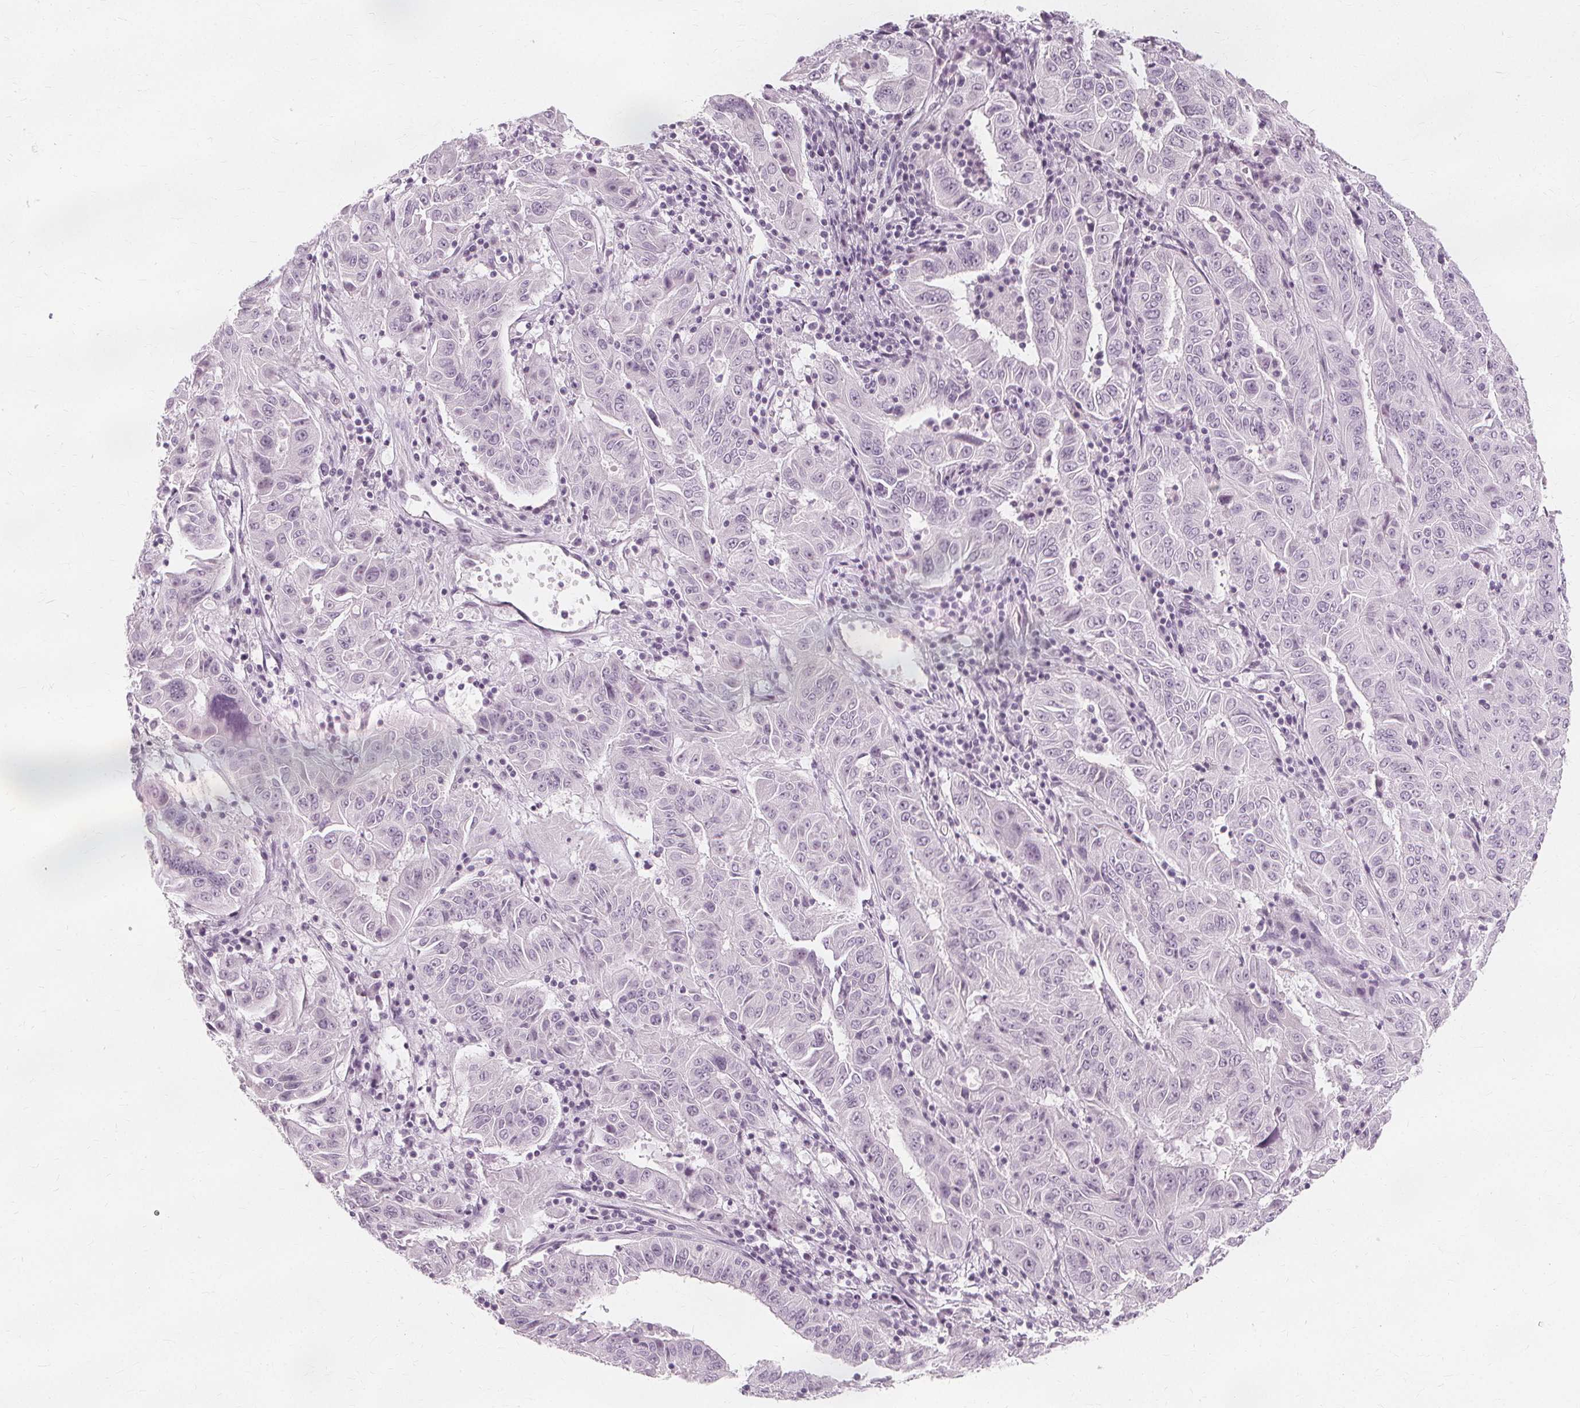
{"staining": {"intensity": "negative", "quantity": "none", "location": "none"}, "tissue": "pancreatic cancer", "cell_type": "Tumor cells", "image_type": "cancer", "snomed": [{"axis": "morphology", "description": "Adenocarcinoma, NOS"}, {"axis": "topography", "description": "Pancreas"}], "caption": "This is a photomicrograph of immunohistochemistry staining of pancreatic cancer (adenocarcinoma), which shows no staining in tumor cells.", "gene": "NXPE1", "patient": {"sex": "male", "age": 63}}